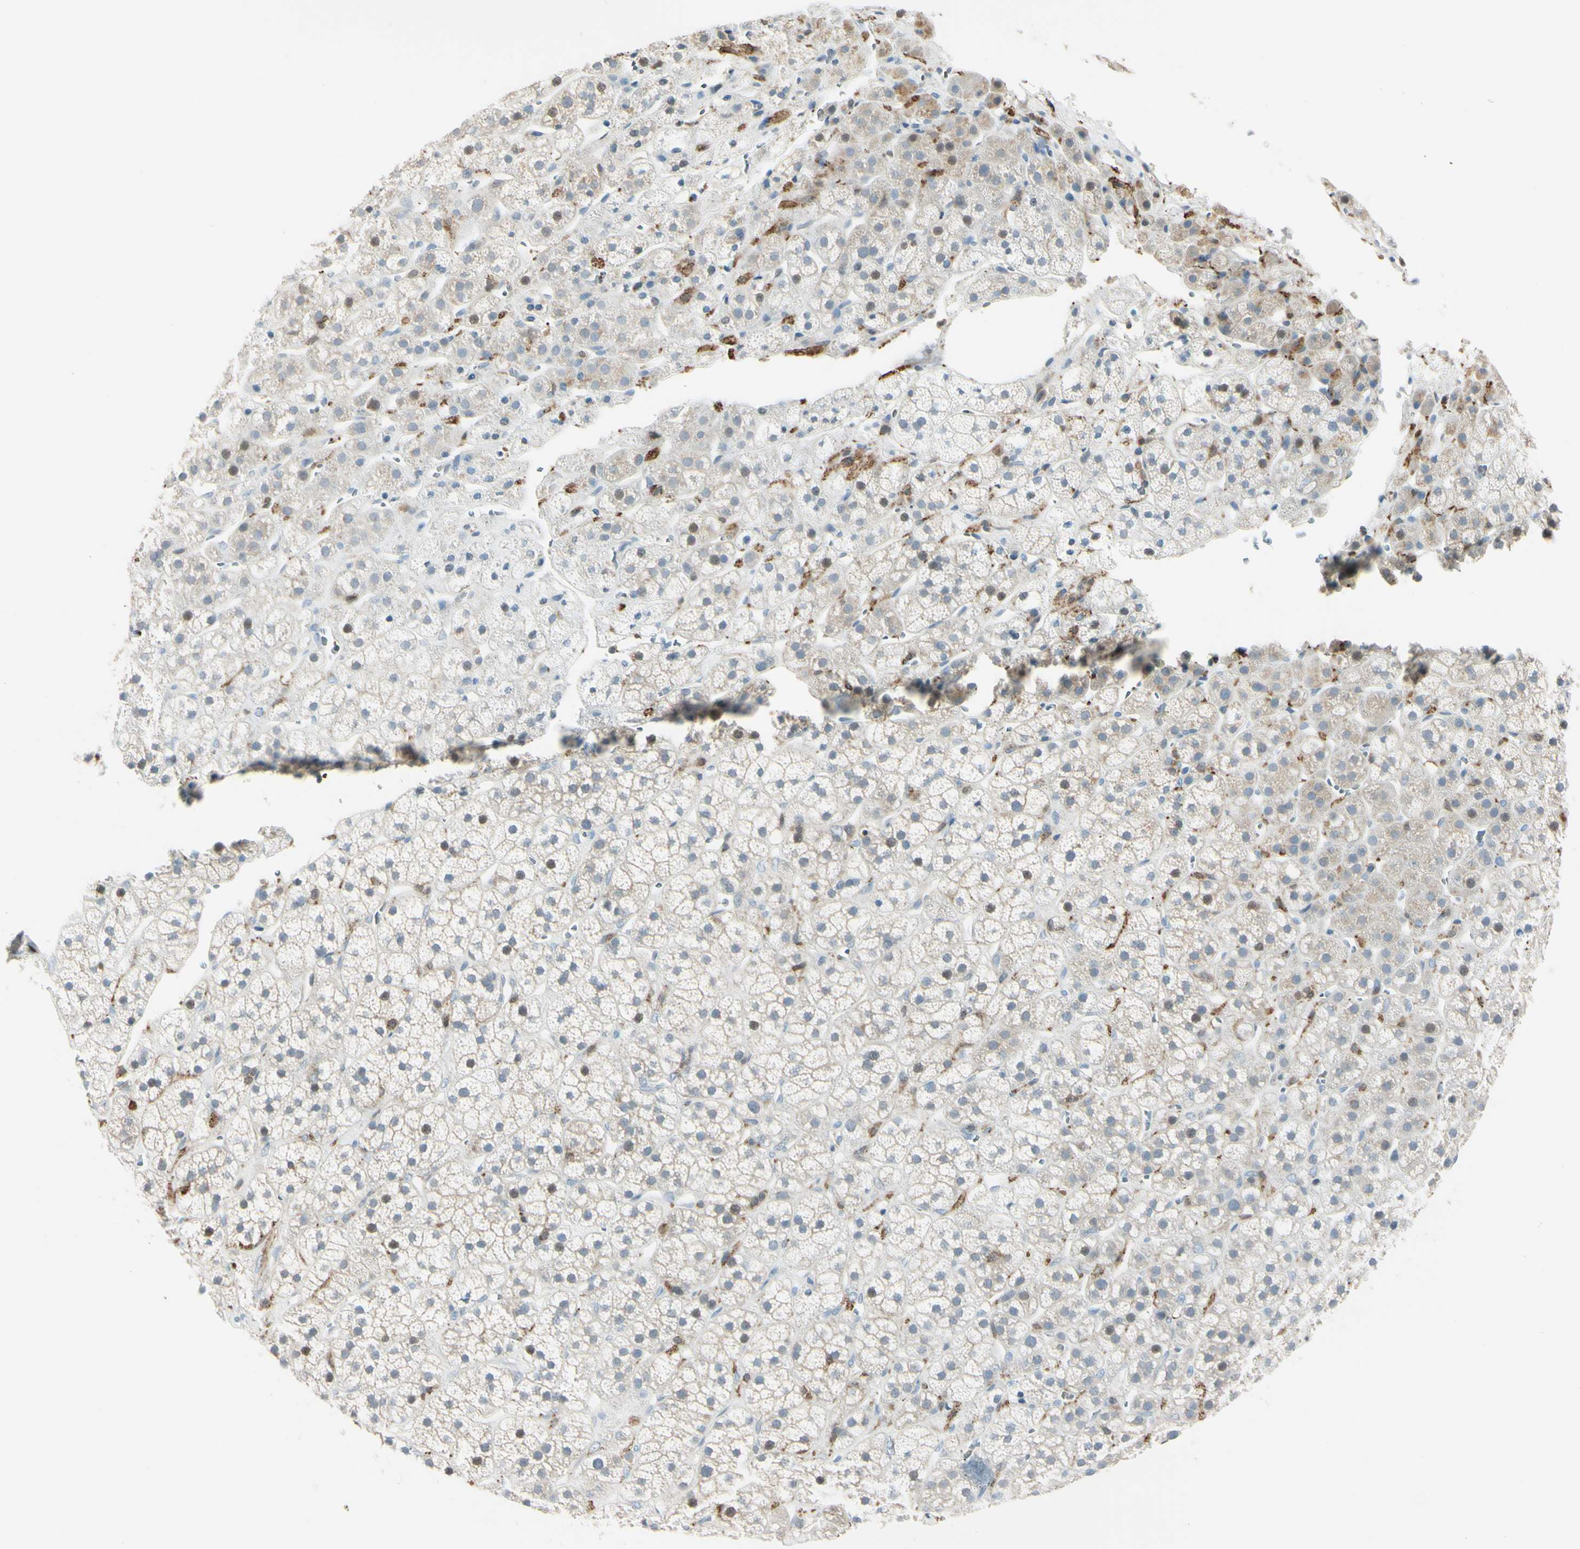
{"staining": {"intensity": "moderate", "quantity": "25%-75%", "location": "cytoplasmic/membranous"}, "tissue": "adrenal gland", "cell_type": "Glandular cells", "image_type": "normal", "snomed": [{"axis": "morphology", "description": "Normal tissue, NOS"}, {"axis": "topography", "description": "Adrenal gland"}], "caption": "A brown stain shows moderate cytoplasmic/membranous positivity of a protein in glandular cells of unremarkable adrenal gland. The staining was performed using DAB (3,3'-diaminobenzidine) to visualize the protein expression in brown, while the nuclei were stained in blue with hematoxylin (Magnification: 20x).", "gene": "CYRIB", "patient": {"sex": "male", "age": 56}}